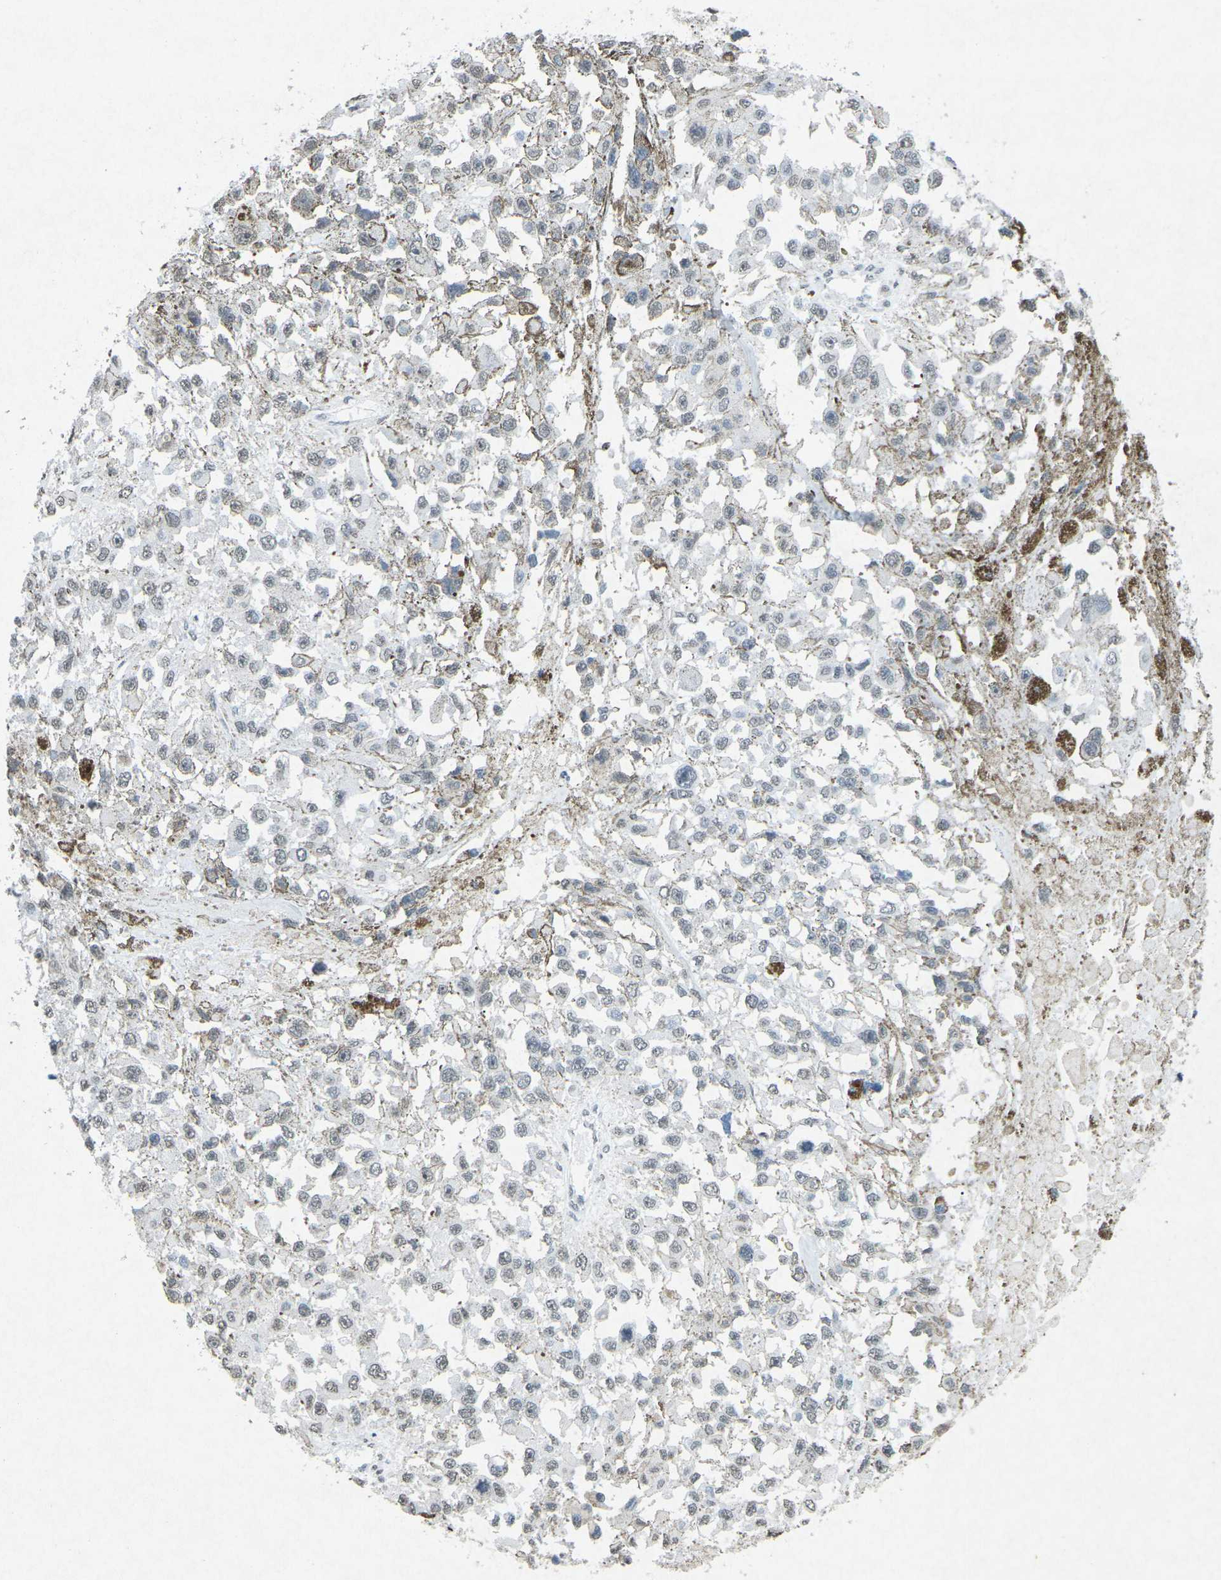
{"staining": {"intensity": "weak", "quantity": "<25%", "location": "nuclear"}, "tissue": "melanoma", "cell_type": "Tumor cells", "image_type": "cancer", "snomed": [{"axis": "morphology", "description": "Malignant melanoma, Metastatic site"}, {"axis": "topography", "description": "Lymph node"}], "caption": "IHC of malignant melanoma (metastatic site) reveals no staining in tumor cells.", "gene": "TFR2", "patient": {"sex": "male", "age": 59}}